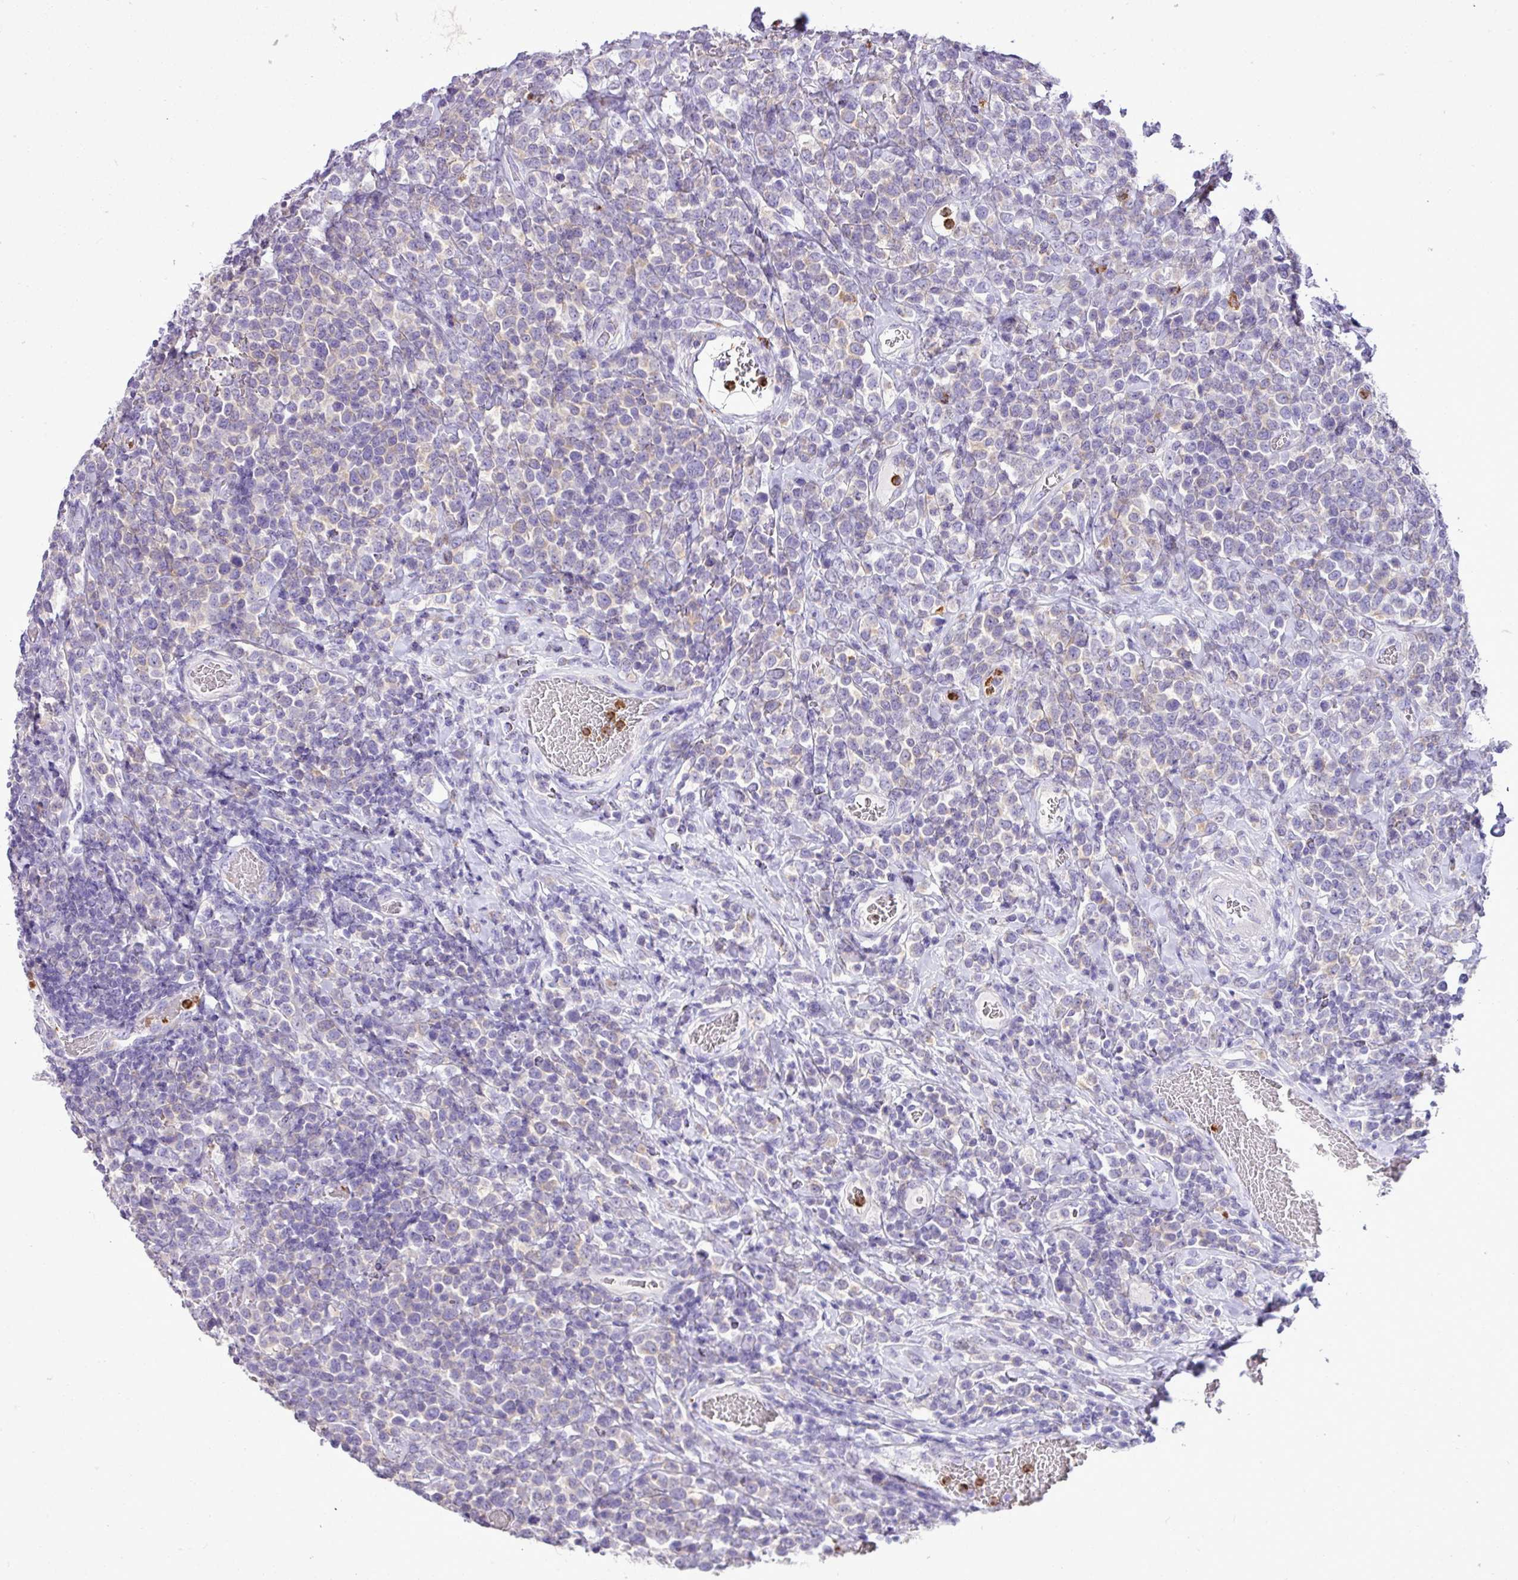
{"staining": {"intensity": "negative", "quantity": "none", "location": "none"}, "tissue": "lymphoma", "cell_type": "Tumor cells", "image_type": "cancer", "snomed": [{"axis": "morphology", "description": "Malignant lymphoma, non-Hodgkin's type, High grade"}, {"axis": "topography", "description": "Soft tissue"}], "caption": "The histopathology image demonstrates no significant expression in tumor cells of high-grade malignant lymphoma, non-Hodgkin's type.", "gene": "ZSCAN5A", "patient": {"sex": "female", "age": 56}}